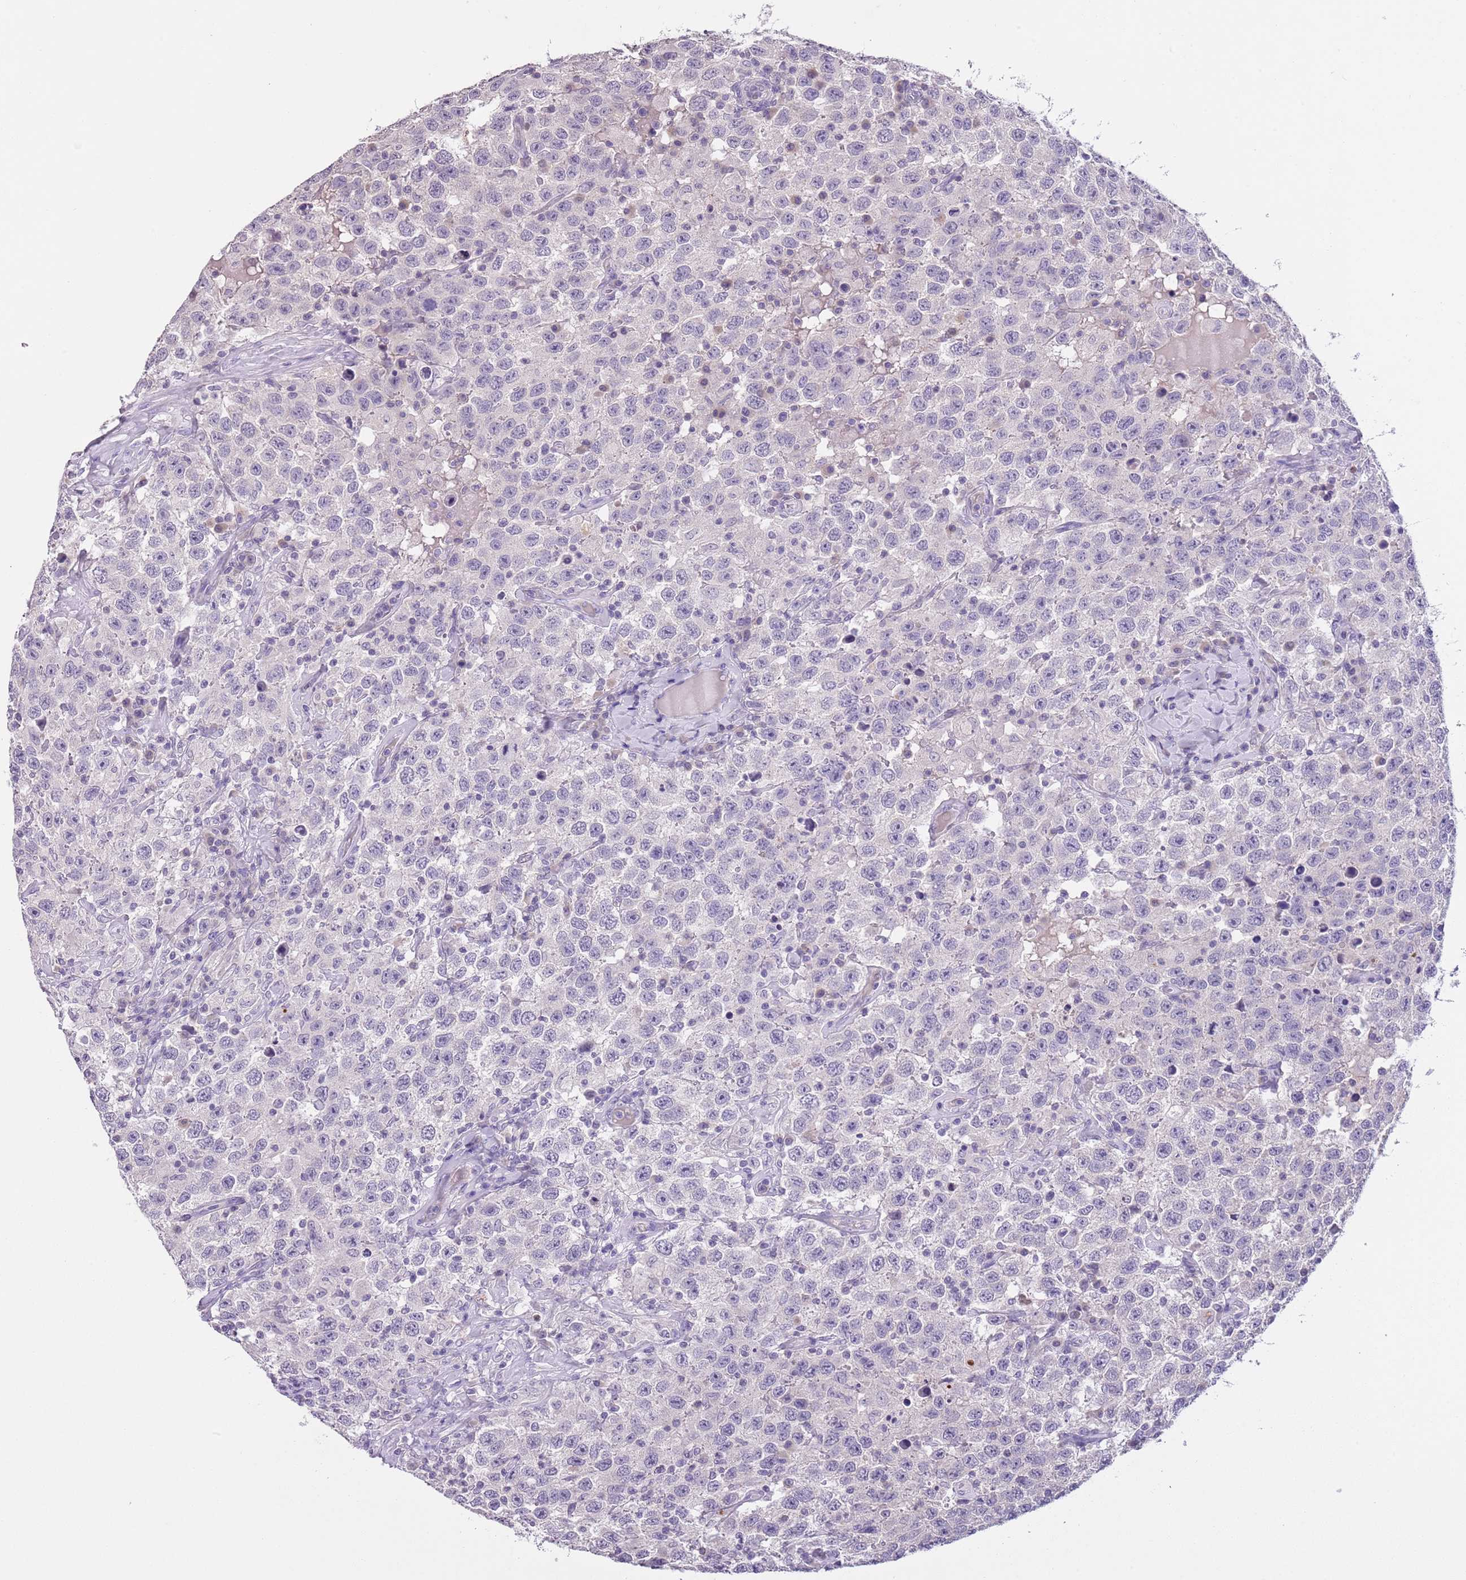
{"staining": {"intensity": "negative", "quantity": "none", "location": "none"}, "tissue": "testis cancer", "cell_type": "Tumor cells", "image_type": "cancer", "snomed": [{"axis": "morphology", "description": "Seminoma, NOS"}, {"axis": "topography", "description": "Testis"}], "caption": "Image shows no protein staining in tumor cells of testis seminoma tissue.", "gene": "SLC35E3", "patient": {"sex": "male", "age": 41}}